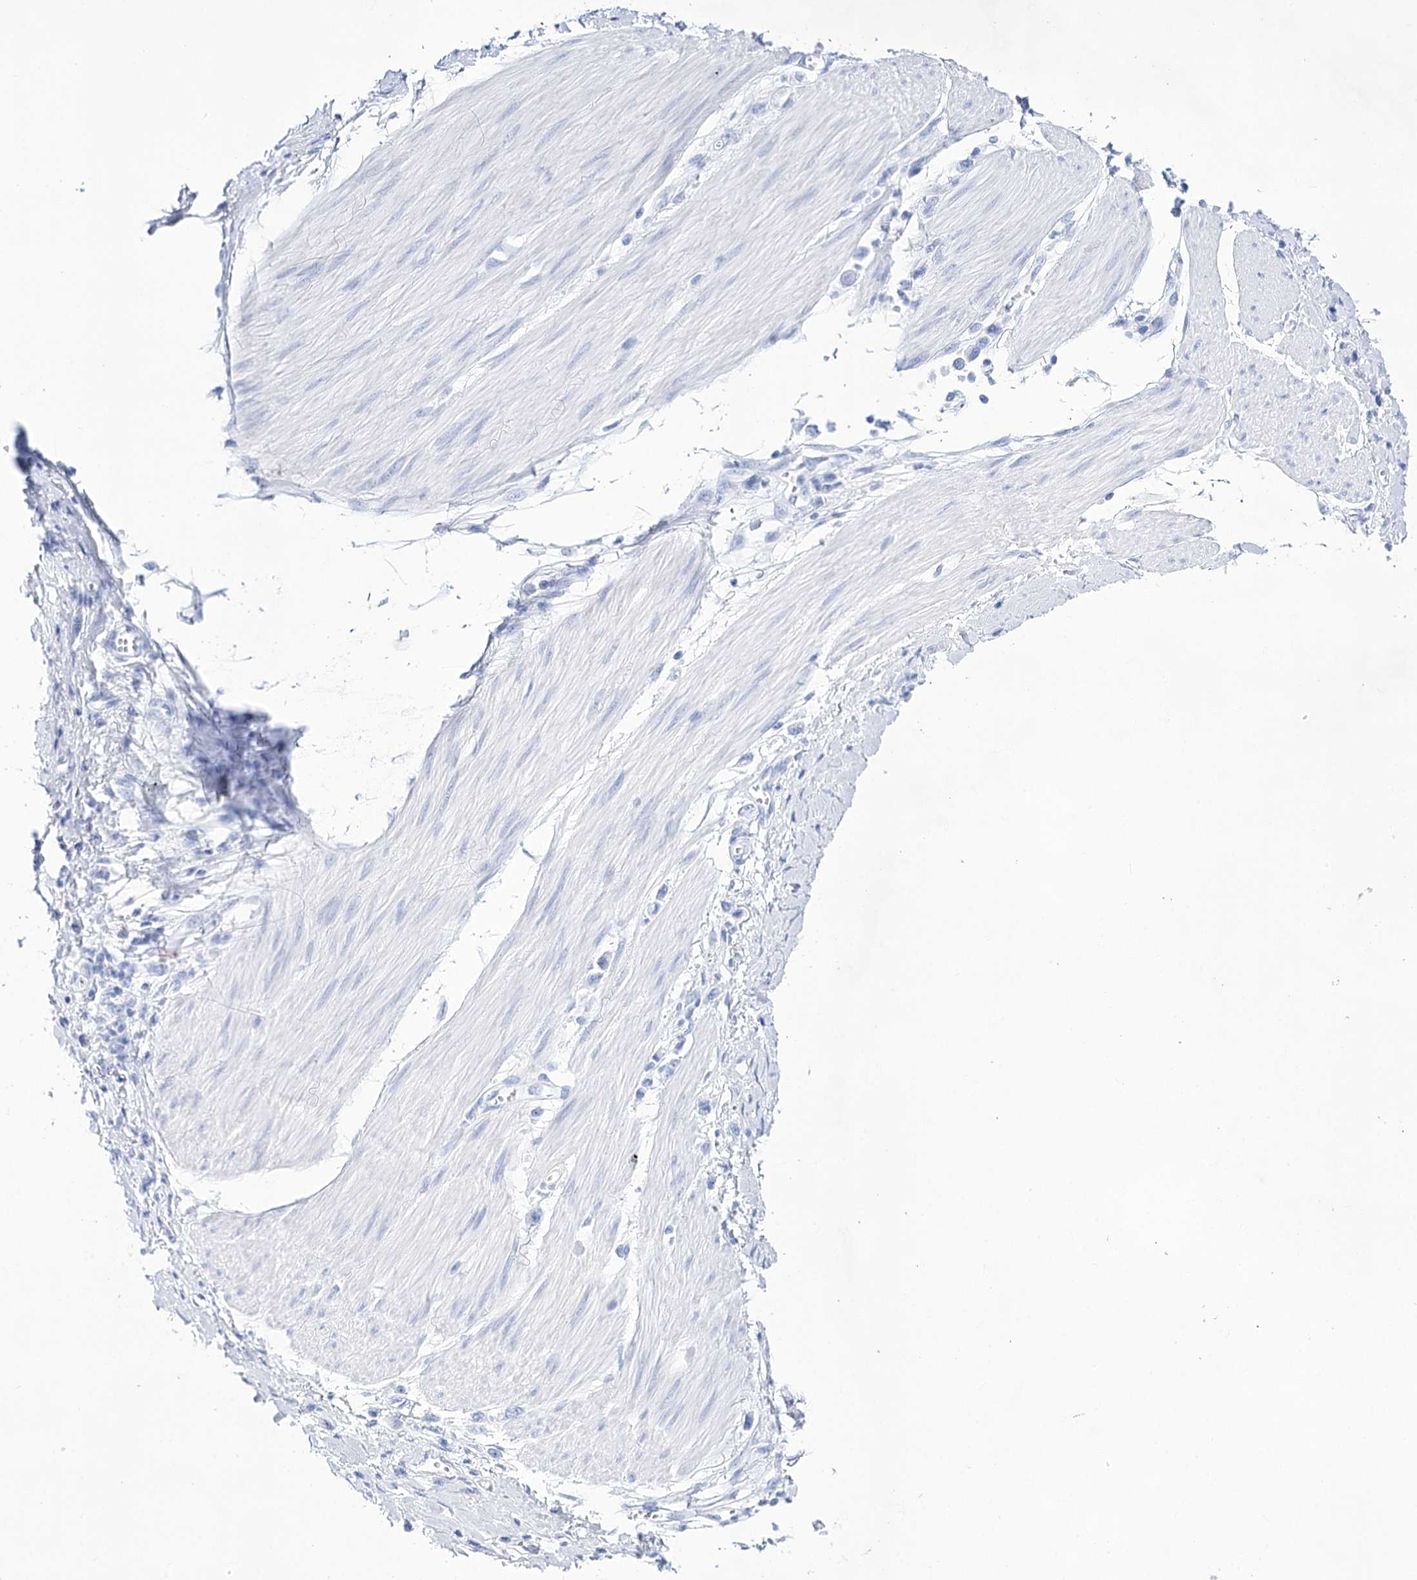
{"staining": {"intensity": "negative", "quantity": "none", "location": "none"}, "tissue": "stomach cancer", "cell_type": "Tumor cells", "image_type": "cancer", "snomed": [{"axis": "morphology", "description": "Adenocarcinoma, NOS"}, {"axis": "topography", "description": "Stomach"}], "caption": "Immunohistochemistry (IHC) of human stomach cancer (adenocarcinoma) shows no staining in tumor cells. (Stains: DAB immunohistochemistry (IHC) with hematoxylin counter stain, Microscopy: brightfield microscopy at high magnification).", "gene": "LALBA", "patient": {"sex": "female", "age": 76}}